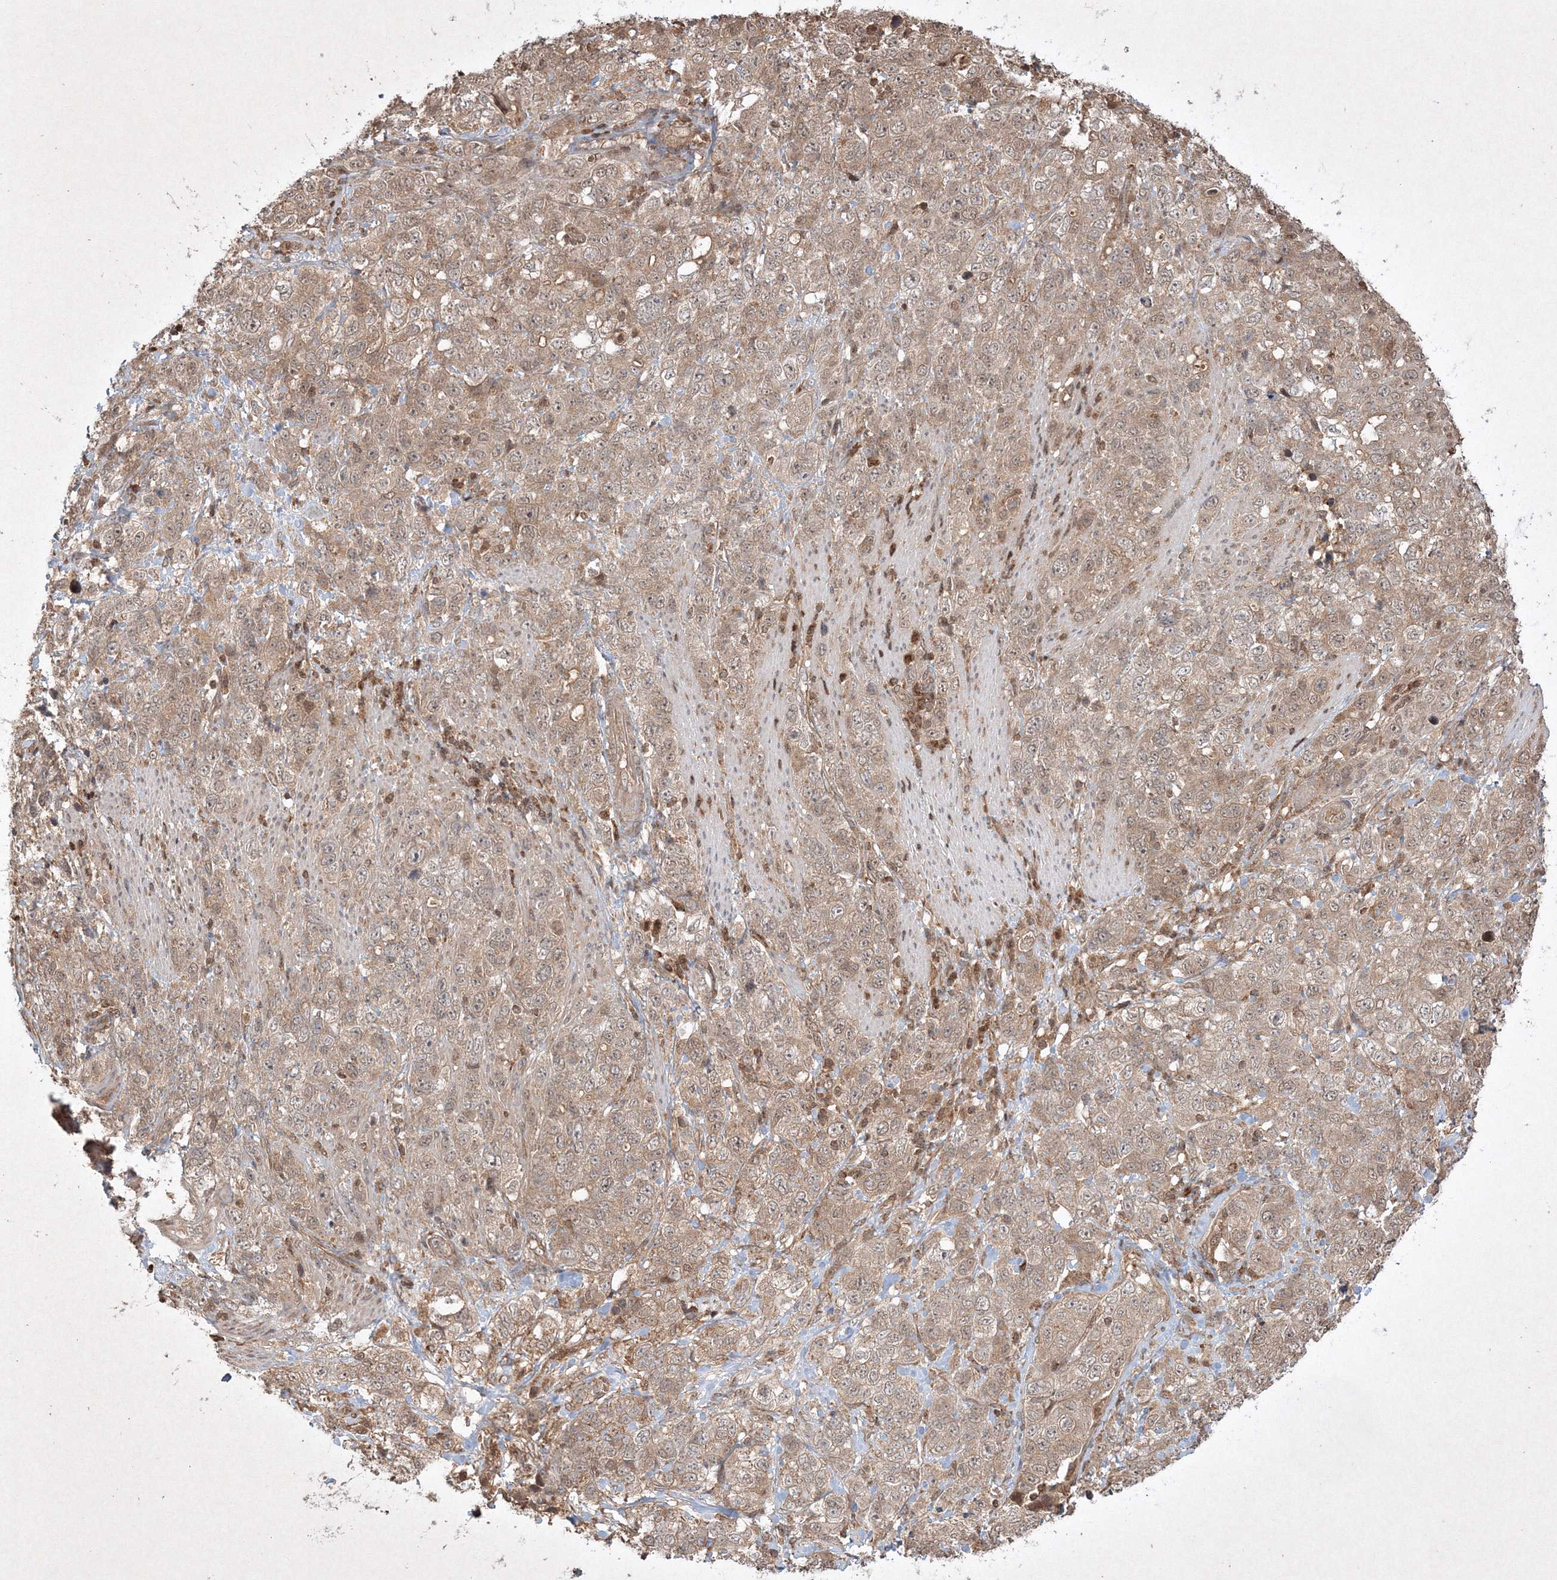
{"staining": {"intensity": "moderate", "quantity": ">75%", "location": "cytoplasmic/membranous"}, "tissue": "stomach cancer", "cell_type": "Tumor cells", "image_type": "cancer", "snomed": [{"axis": "morphology", "description": "Adenocarcinoma, NOS"}, {"axis": "topography", "description": "Stomach"}], "caption": "Adenocarcinoma (stomach) stained with a protein marker shows moderate staining in tumor cells.", "gene": "PLTP", "patient": {"sex": "male", "age": 48}}